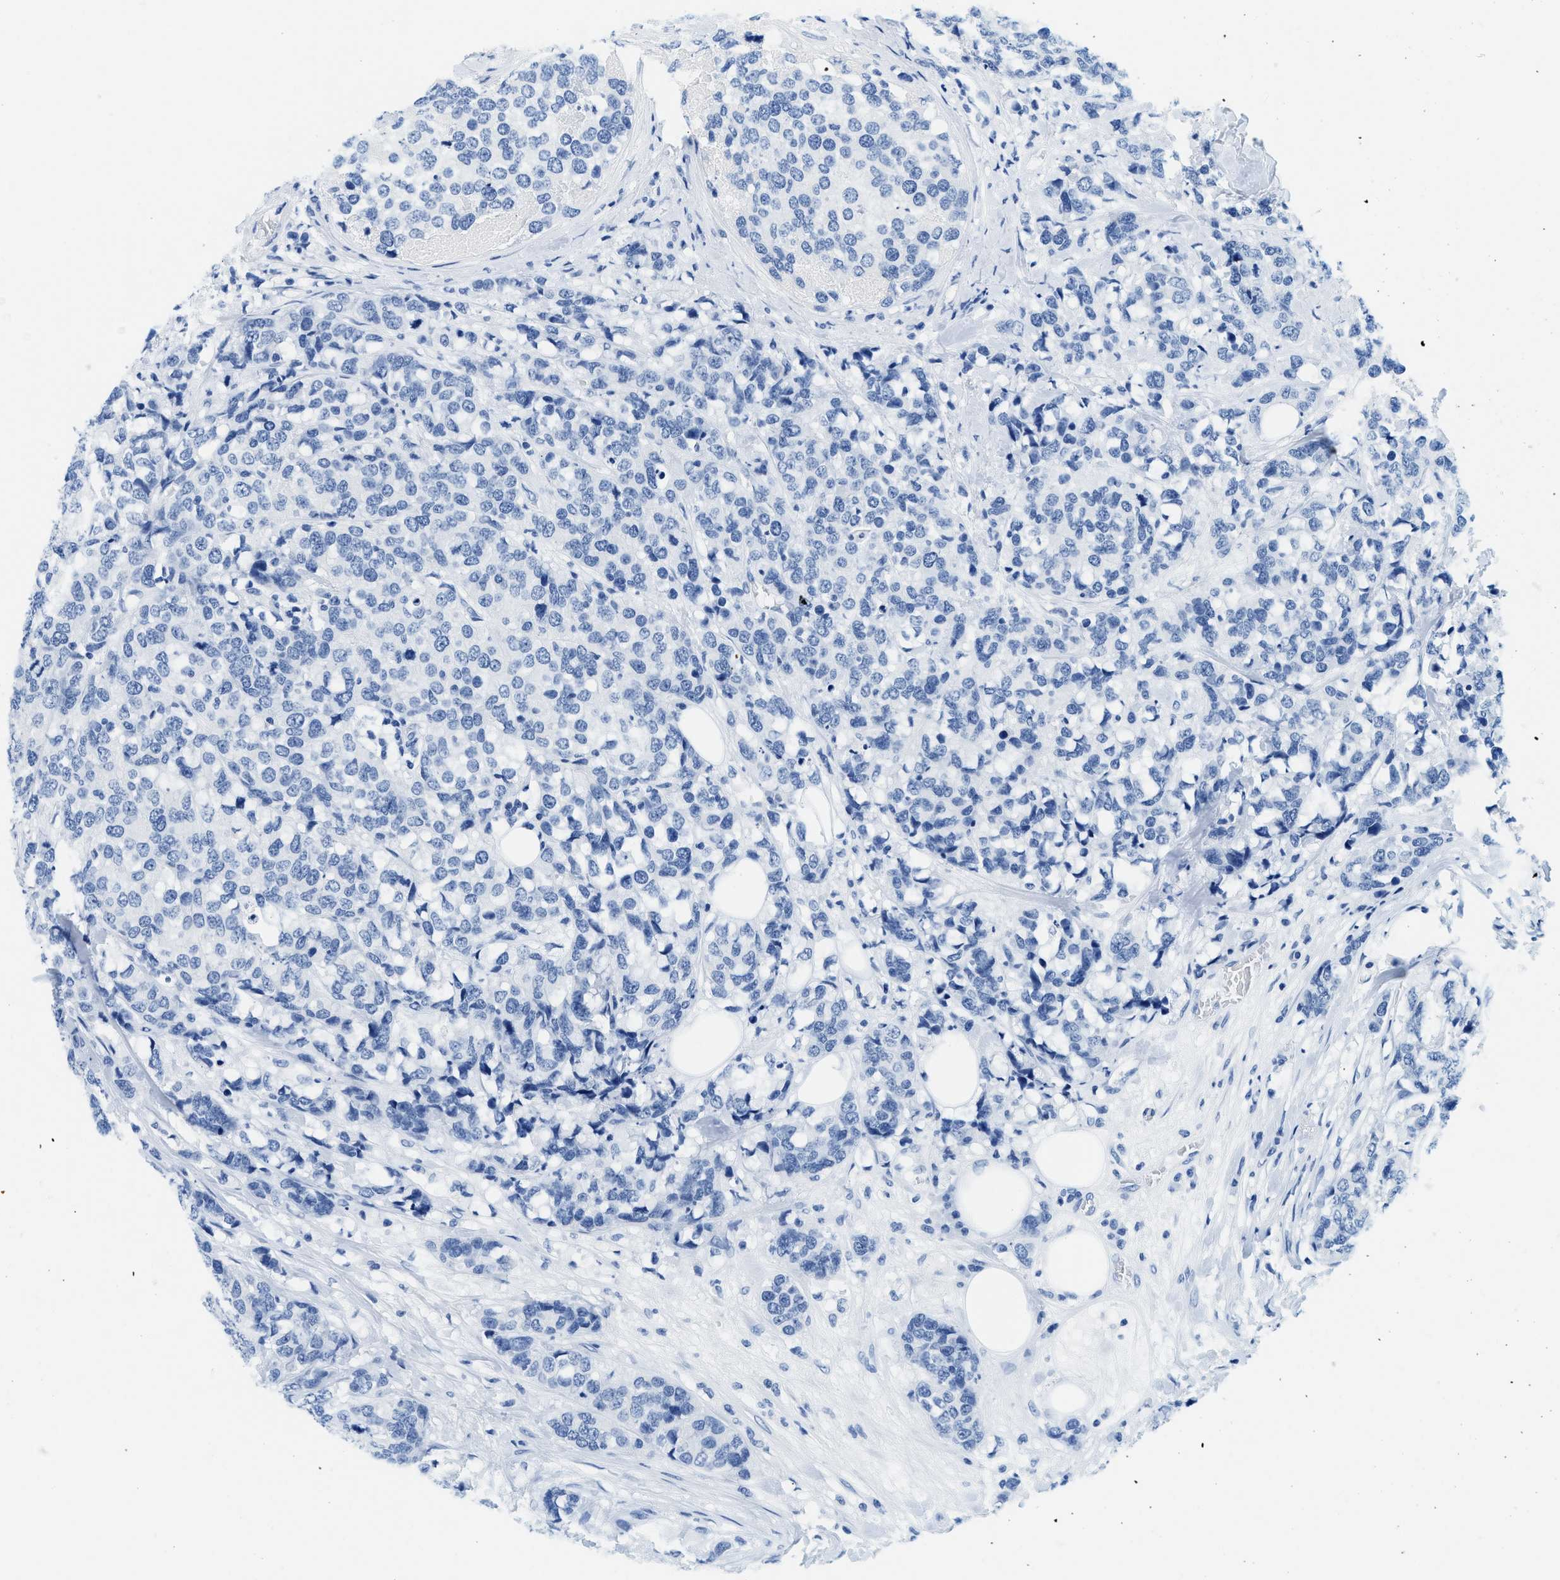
{"staining": {"intensity": "negative", "quantity": "none", "location": "none"}, "tissue": "breast cancer", "cell_type": "Tumor cells", "image_type": "cancer", "snomed": [{"axis": "morphology", "description": "Lobular carcinoma"}, {"axis": "topography", "description": "Breast"}], "caption": "Photomicrograph shows no protein expression in tumor cells of breast cancer (lobular carcinoma) tissue.", "gene": "GSN", "patient": {"sex": "female", "age": 59}}